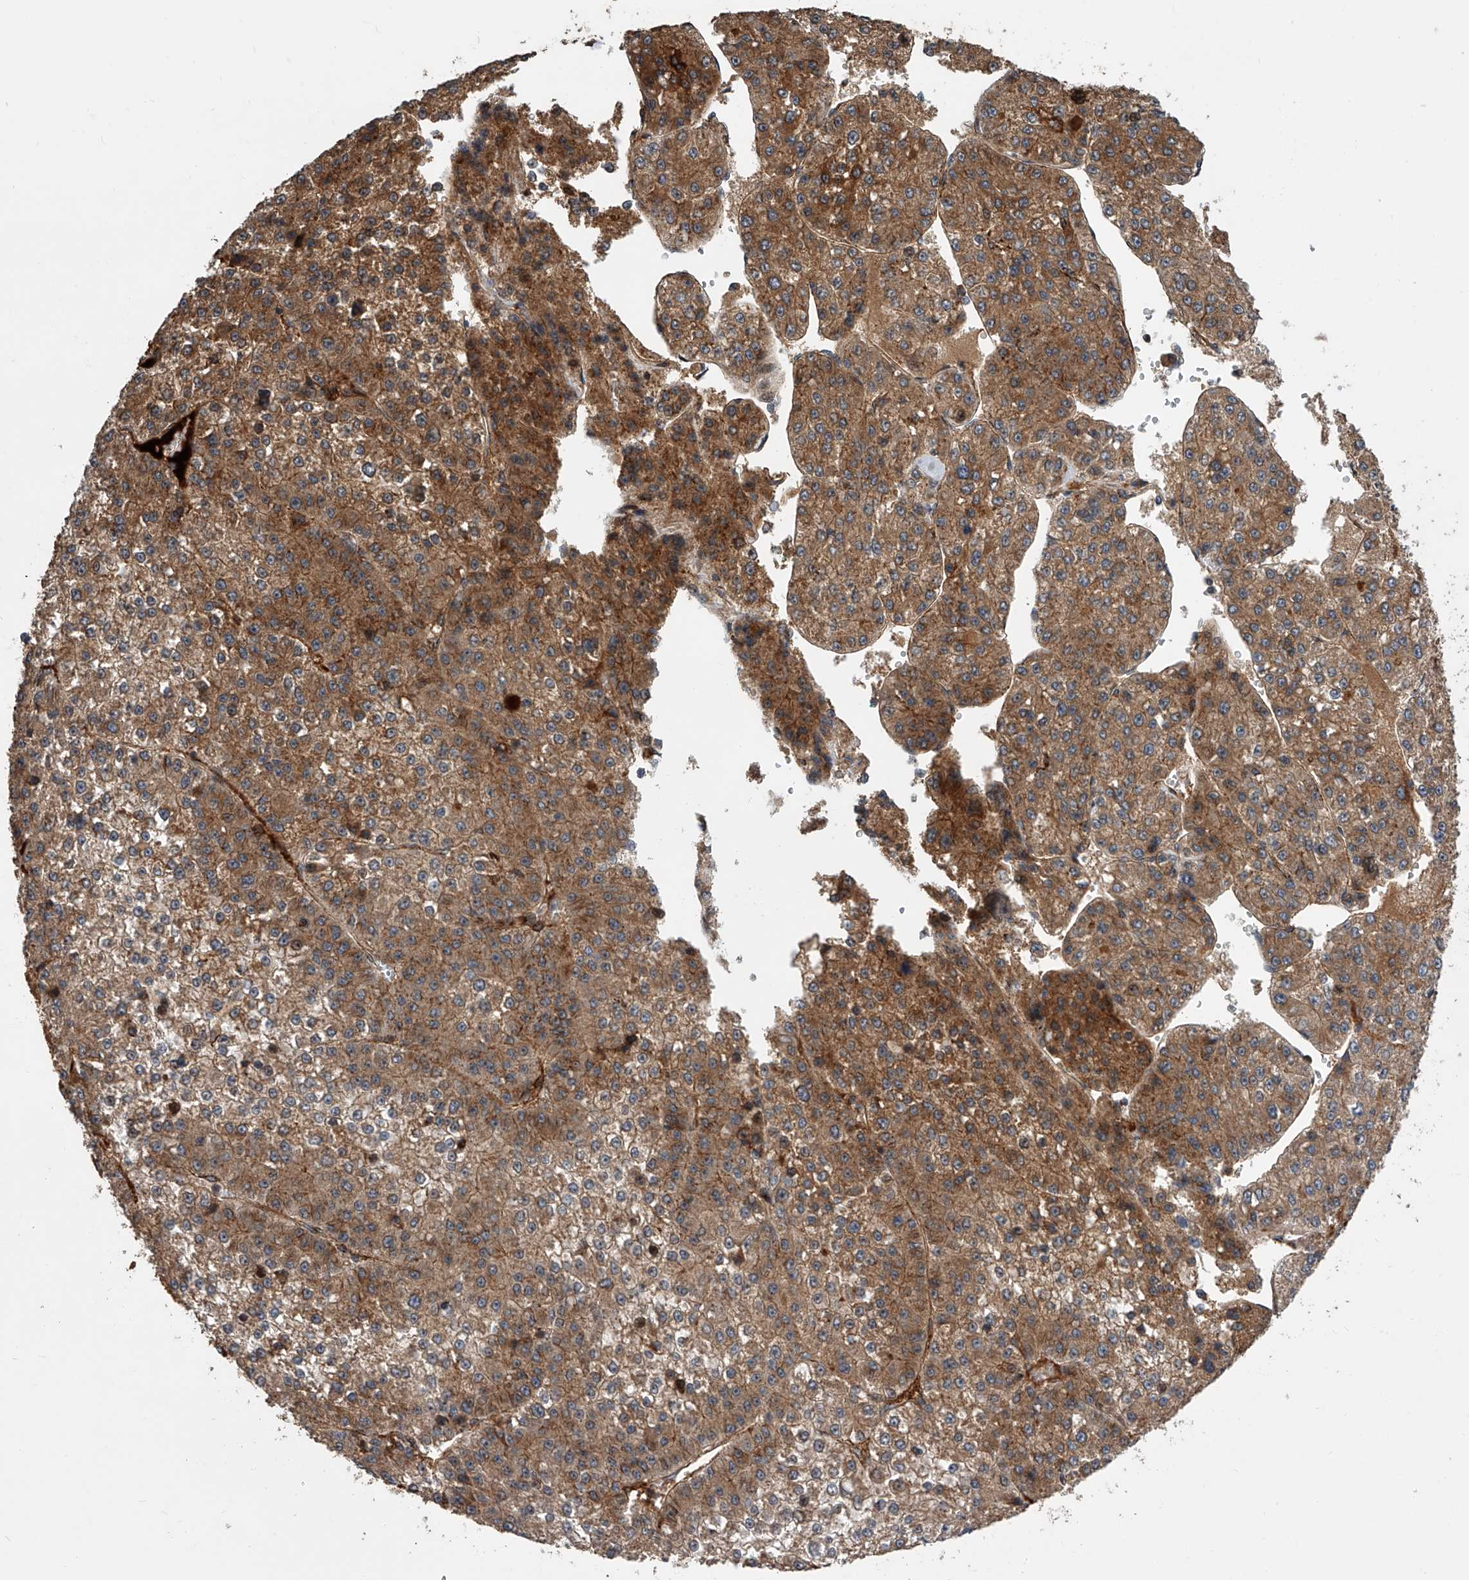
{"staining": {"intensity": "moderate", "quantity": ">75%", "location": "cytoplasmic/membranous"}, "tissue": "liver cancer", "cell_type": "Tumor cells", "image_type": "cancer", "snomed": [{"axis": "morphology", "description": "Carcinoma, Hepatocellular, NOS"}, {"axis": "topography", "description": "Liver"}], "caption": "A medium amount of moderate cytoplasmic/membranous staining is identified in about >75% of tumor cells in liver cancer (hepatocellular carcinoma) tissue. The protein is shown in brown color, while the nuclei are stained blue.", "gene": "USP47", "patient": {"sex": "female", "age": 73}}